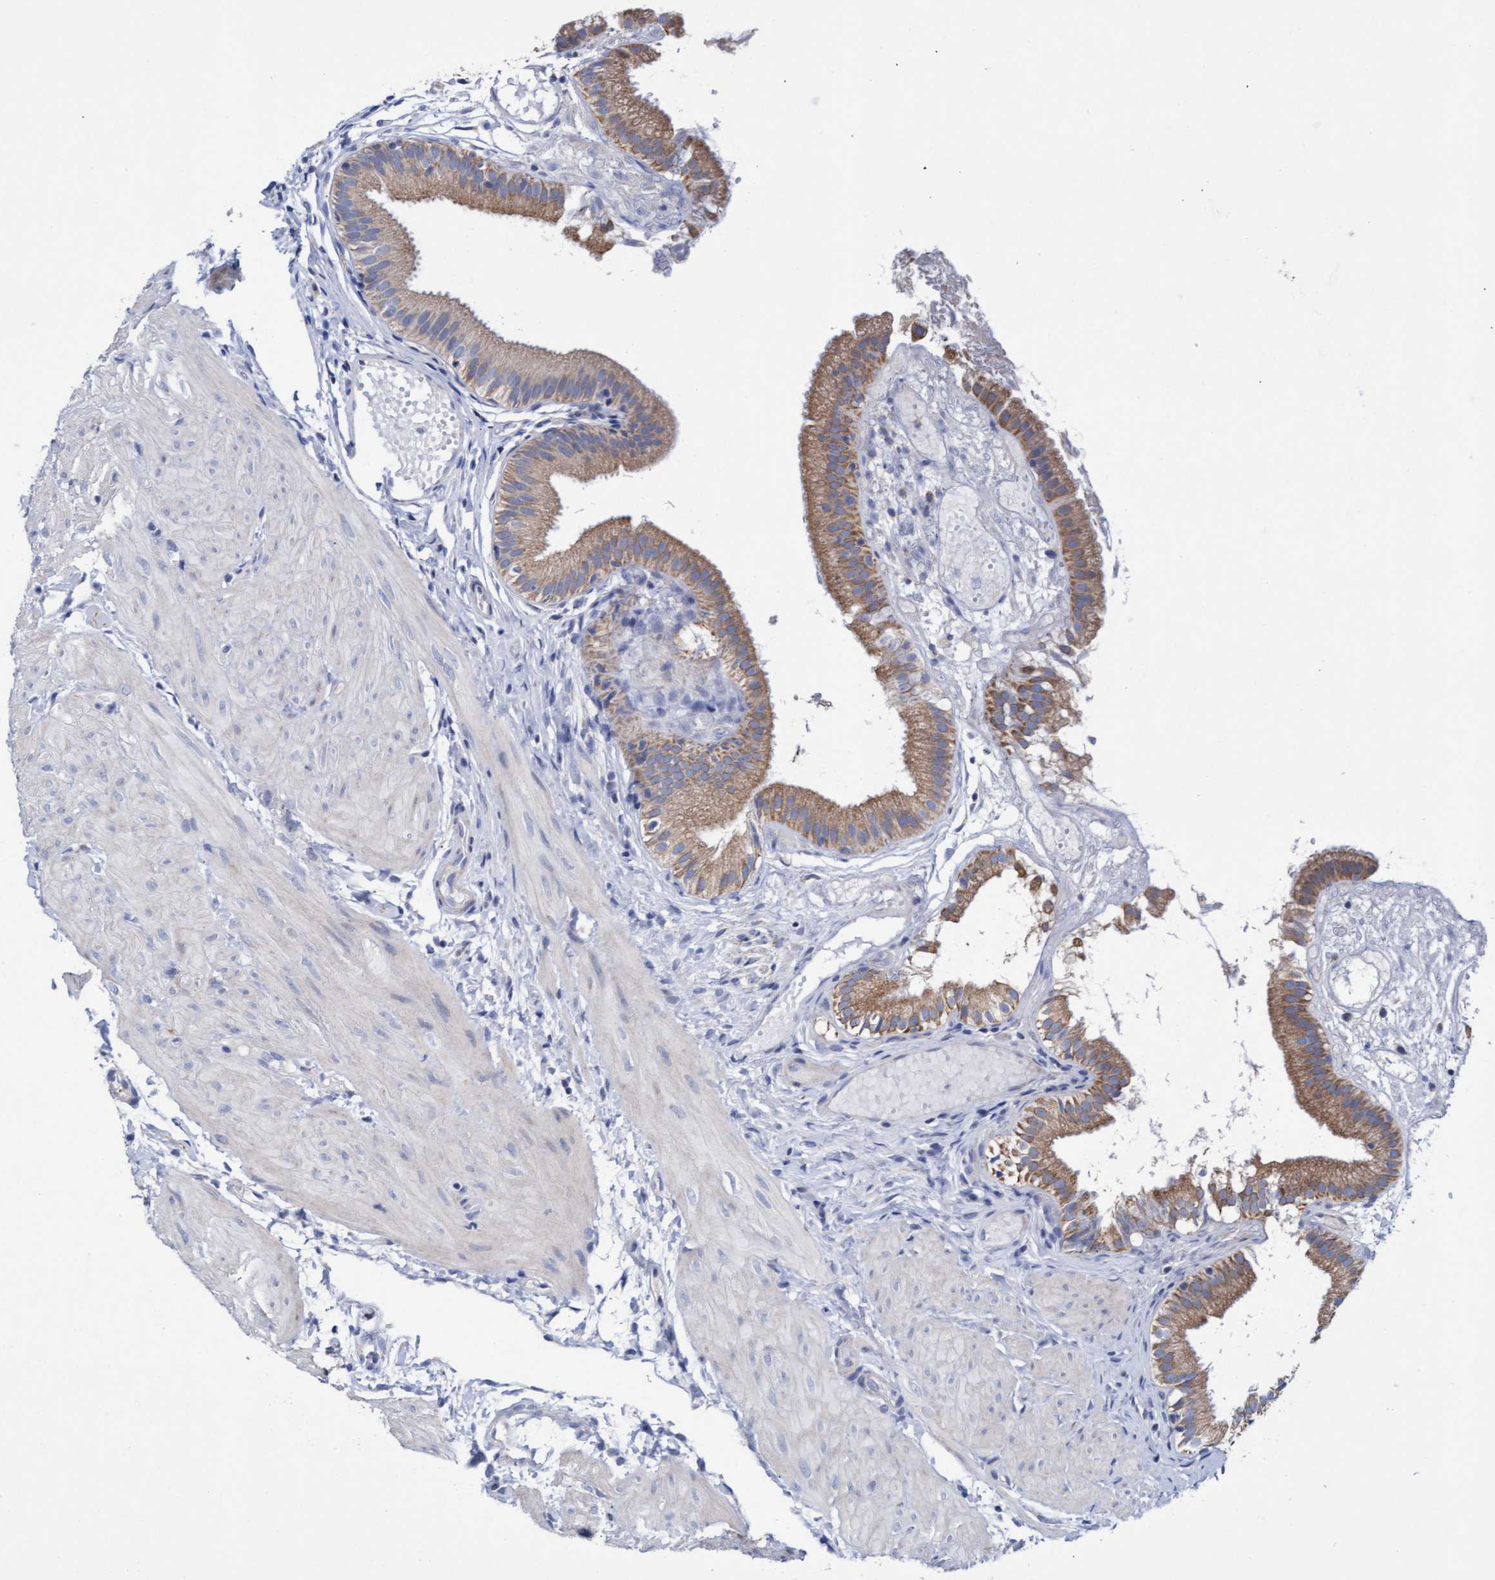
{"staining": {"intensity": "moderate", "quantity": "25%-75%", "location": "cytoplasmic/membranous"}, "tissue": "gallbladder", "cell_type": "Glandular cells", "image_type": "normal", "snomed": [{"axis": "morphology", "description": "Normal tissue, NOS"}, {"axis": "topography", "description": "Gallbladder"}], "caption": "Immunohistochemical staining of normal gallbladder reveals medium levels of moderate cytoplasmic/membranous staining in about 25%-75% of glandular cells.", "gene": "ZNF750", "patient": {"sex": "female", "age": 26}}